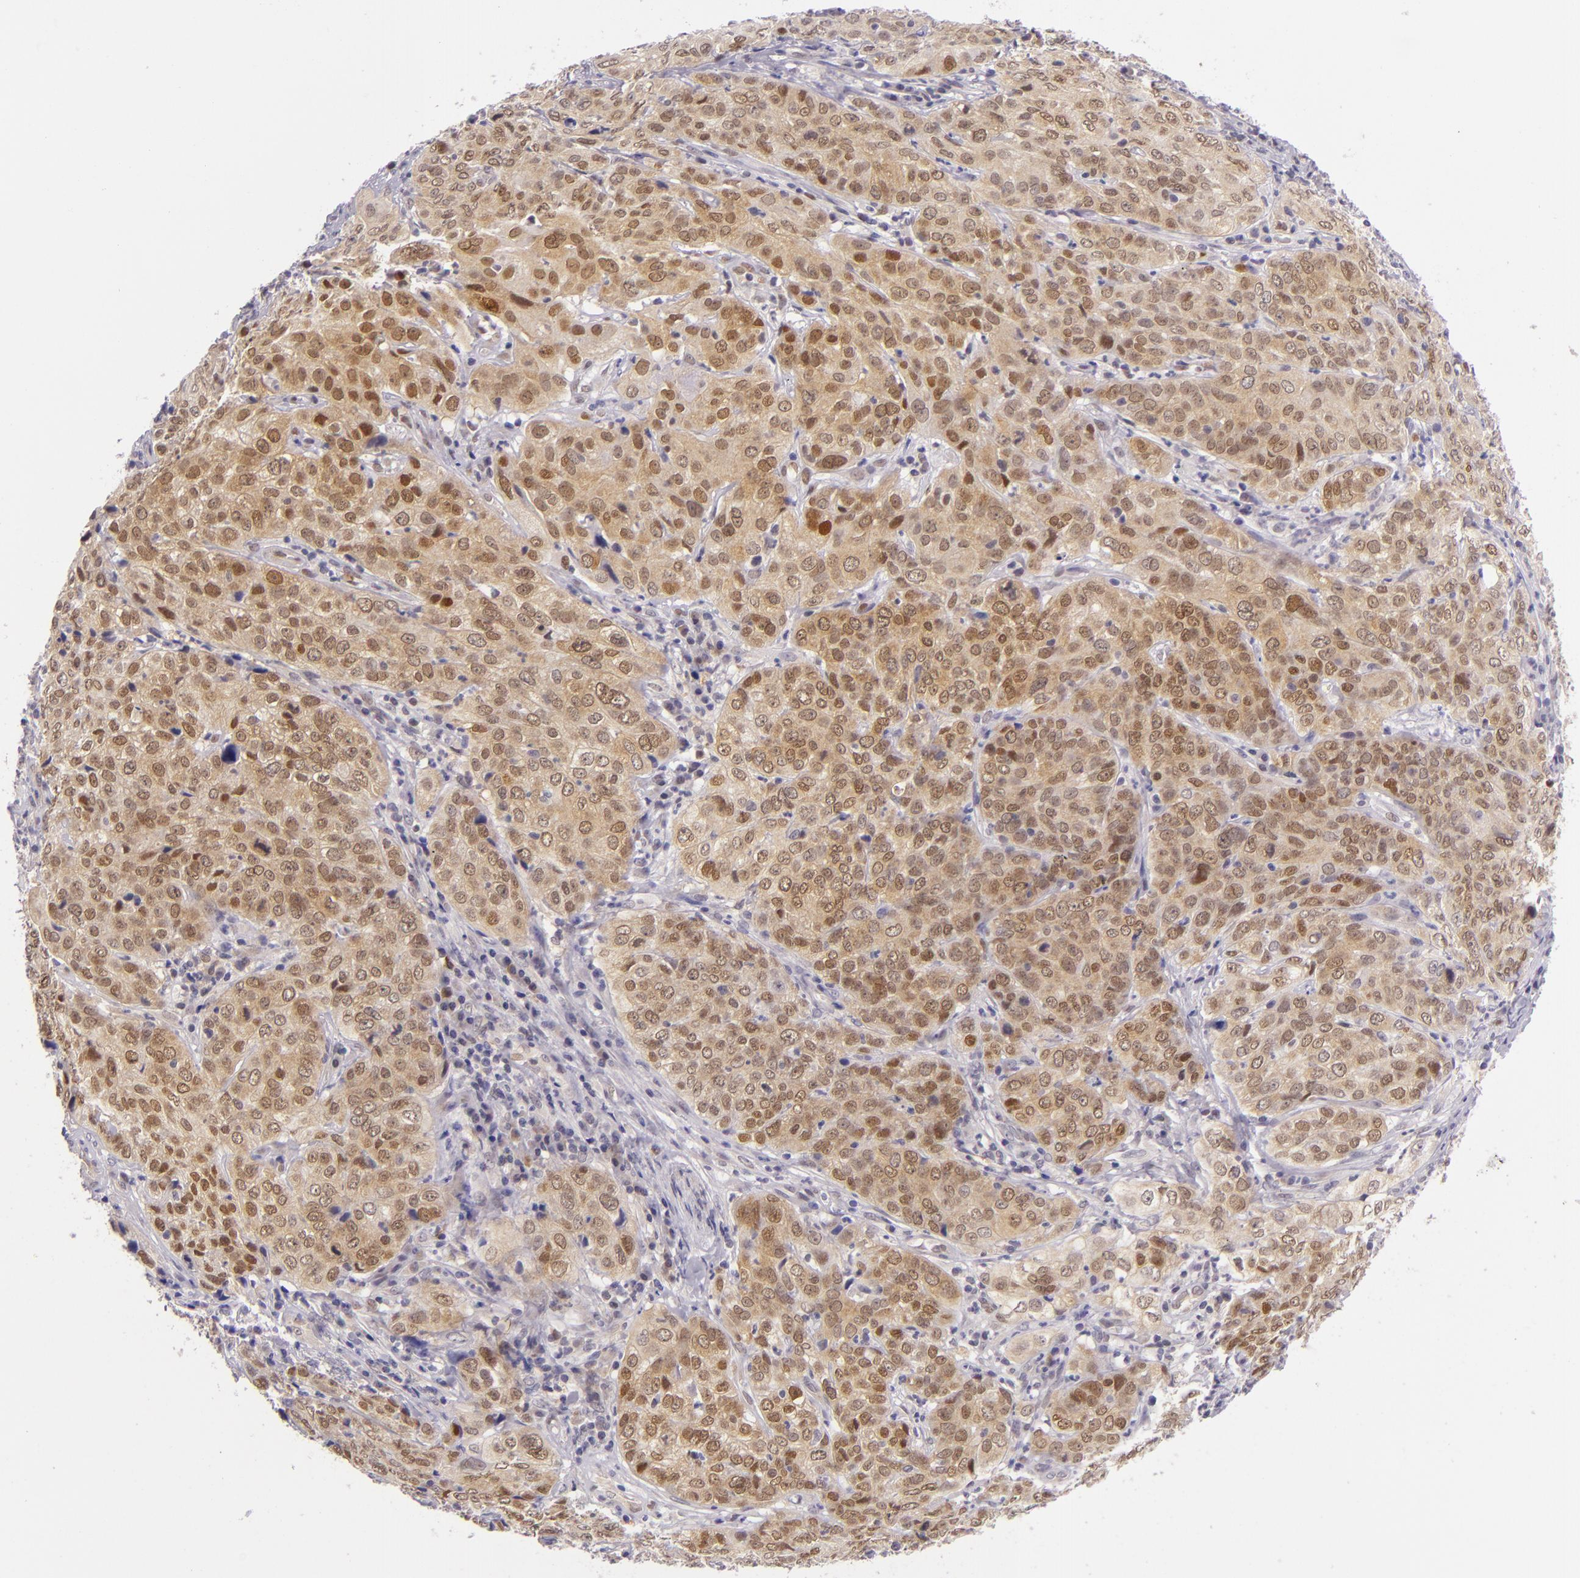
{"staining": {"intensity": "moderate", "quantity": ">75%", "location": "cytoplasmic/membranous,nuclear"}, "tissue": "cervical cancer", "cell_type": "Tumor cells", "image_type": "cancer", "snomed": [{"axis": "morphology", "description": "Squamous cell carcinoma, NOS"}, {"axis": "topography", "description": "Cervix"}], "caption": "Cervical cancer (squamous cell carcinoma) stained for a protein (brown) displays moderate cytoplasmic/membranous and nuclear positive positivity in approximately >75% of tumor cells.", "gene": "CSE1L", "patient": {"sex": "female", "age": 38}}